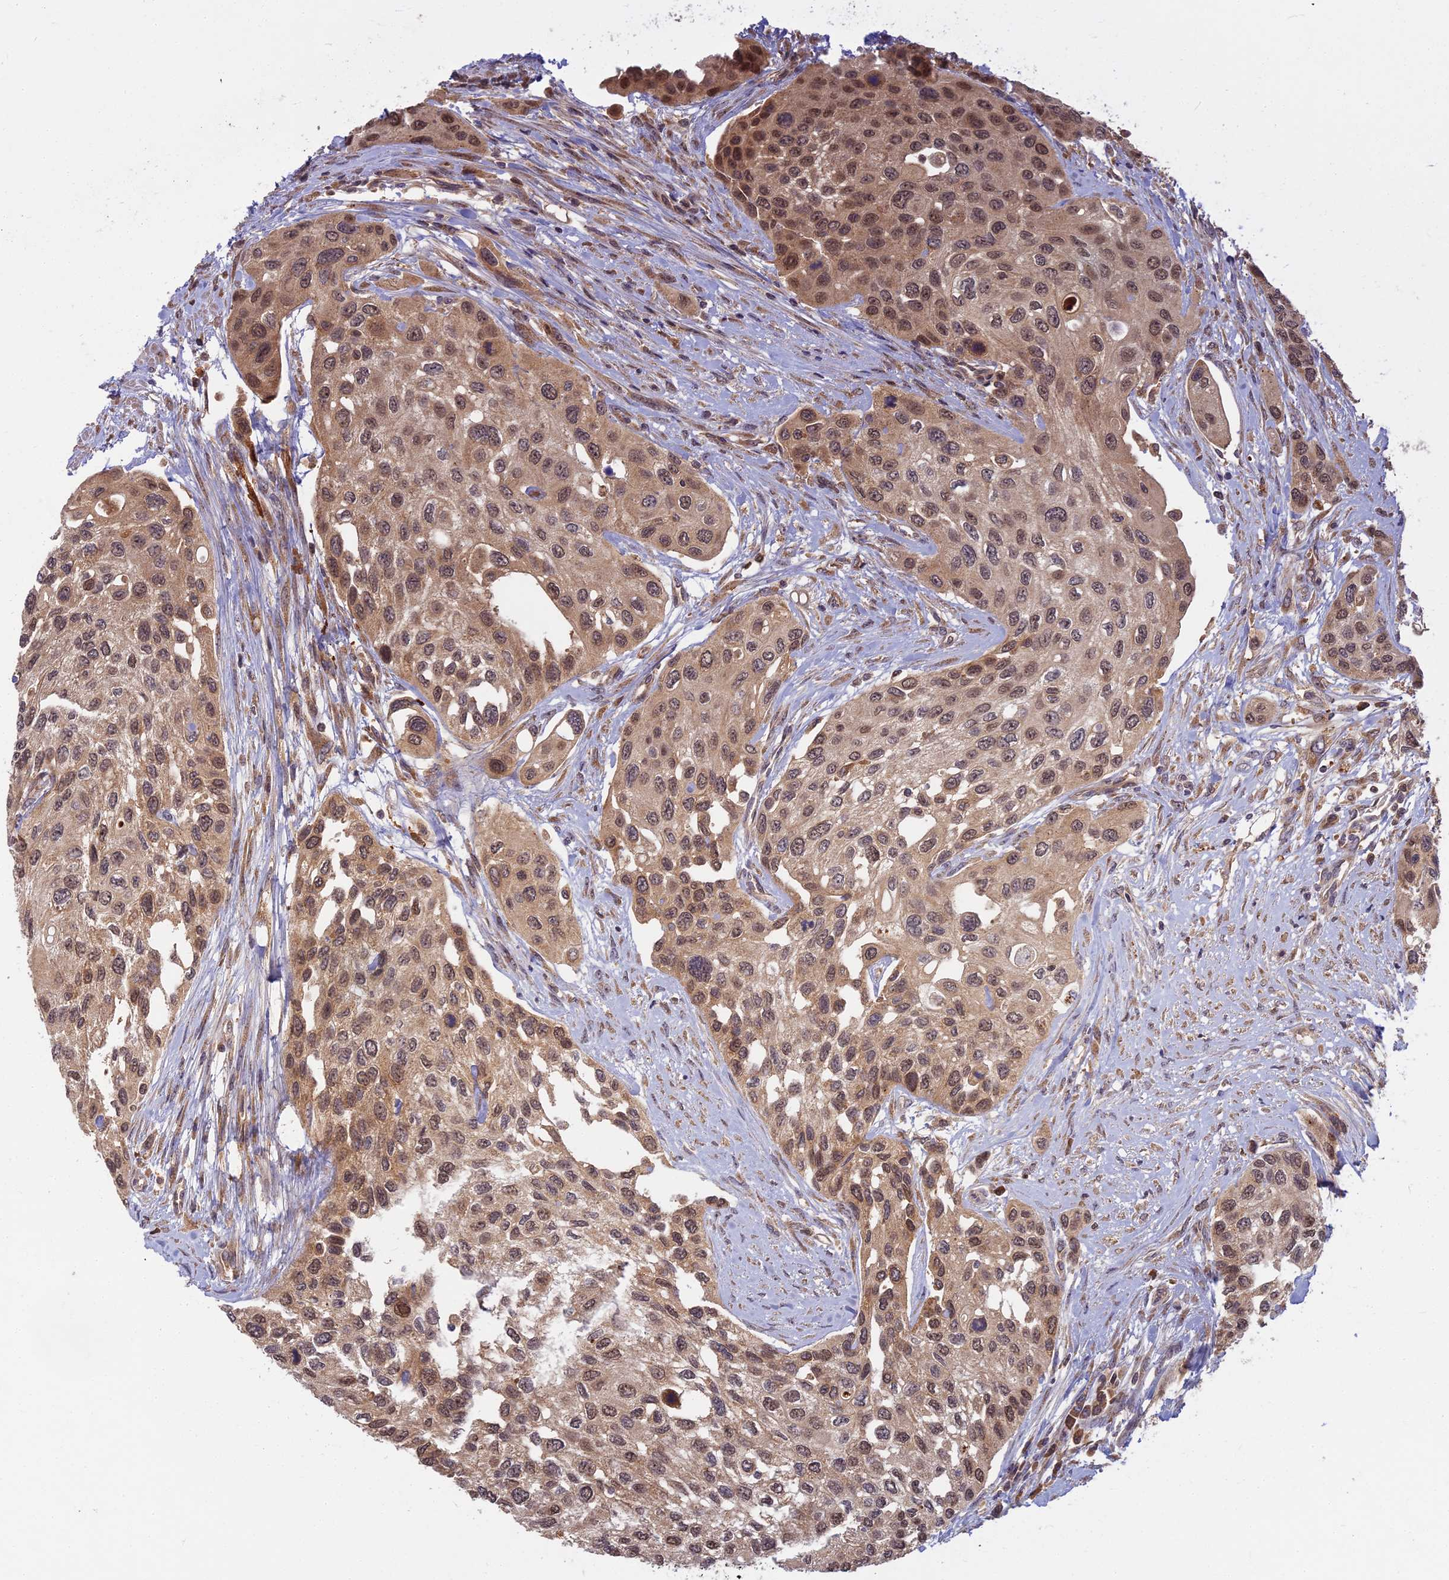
{"staining": {"intensity": "moderate", "quantity": ">75%", "location": "cytoplasmic/membranous,nuclear"}, "tissue": "urothelial cancer", "cell_type": "Tumor cells", "image_type": "cancer", "snomed": [{"axis": "morphology", "description": "Normal tissue, NOS"}, {"axis": "morphology", "description": "Urothelial carcinoma, High grade"}, {"axis": "topography", "description": "Vascular tissue"}, {"axis": "topography", "description": "Urinary bladder"}], "caption": "Brown immunohistochemical staining in urothelial cancer shows moderate cytoplasmic/membranous and nuclear expression in about >75% of tumor cells.", "gene": "RGL3", "patient": {"sex": "female", "age": 56}}